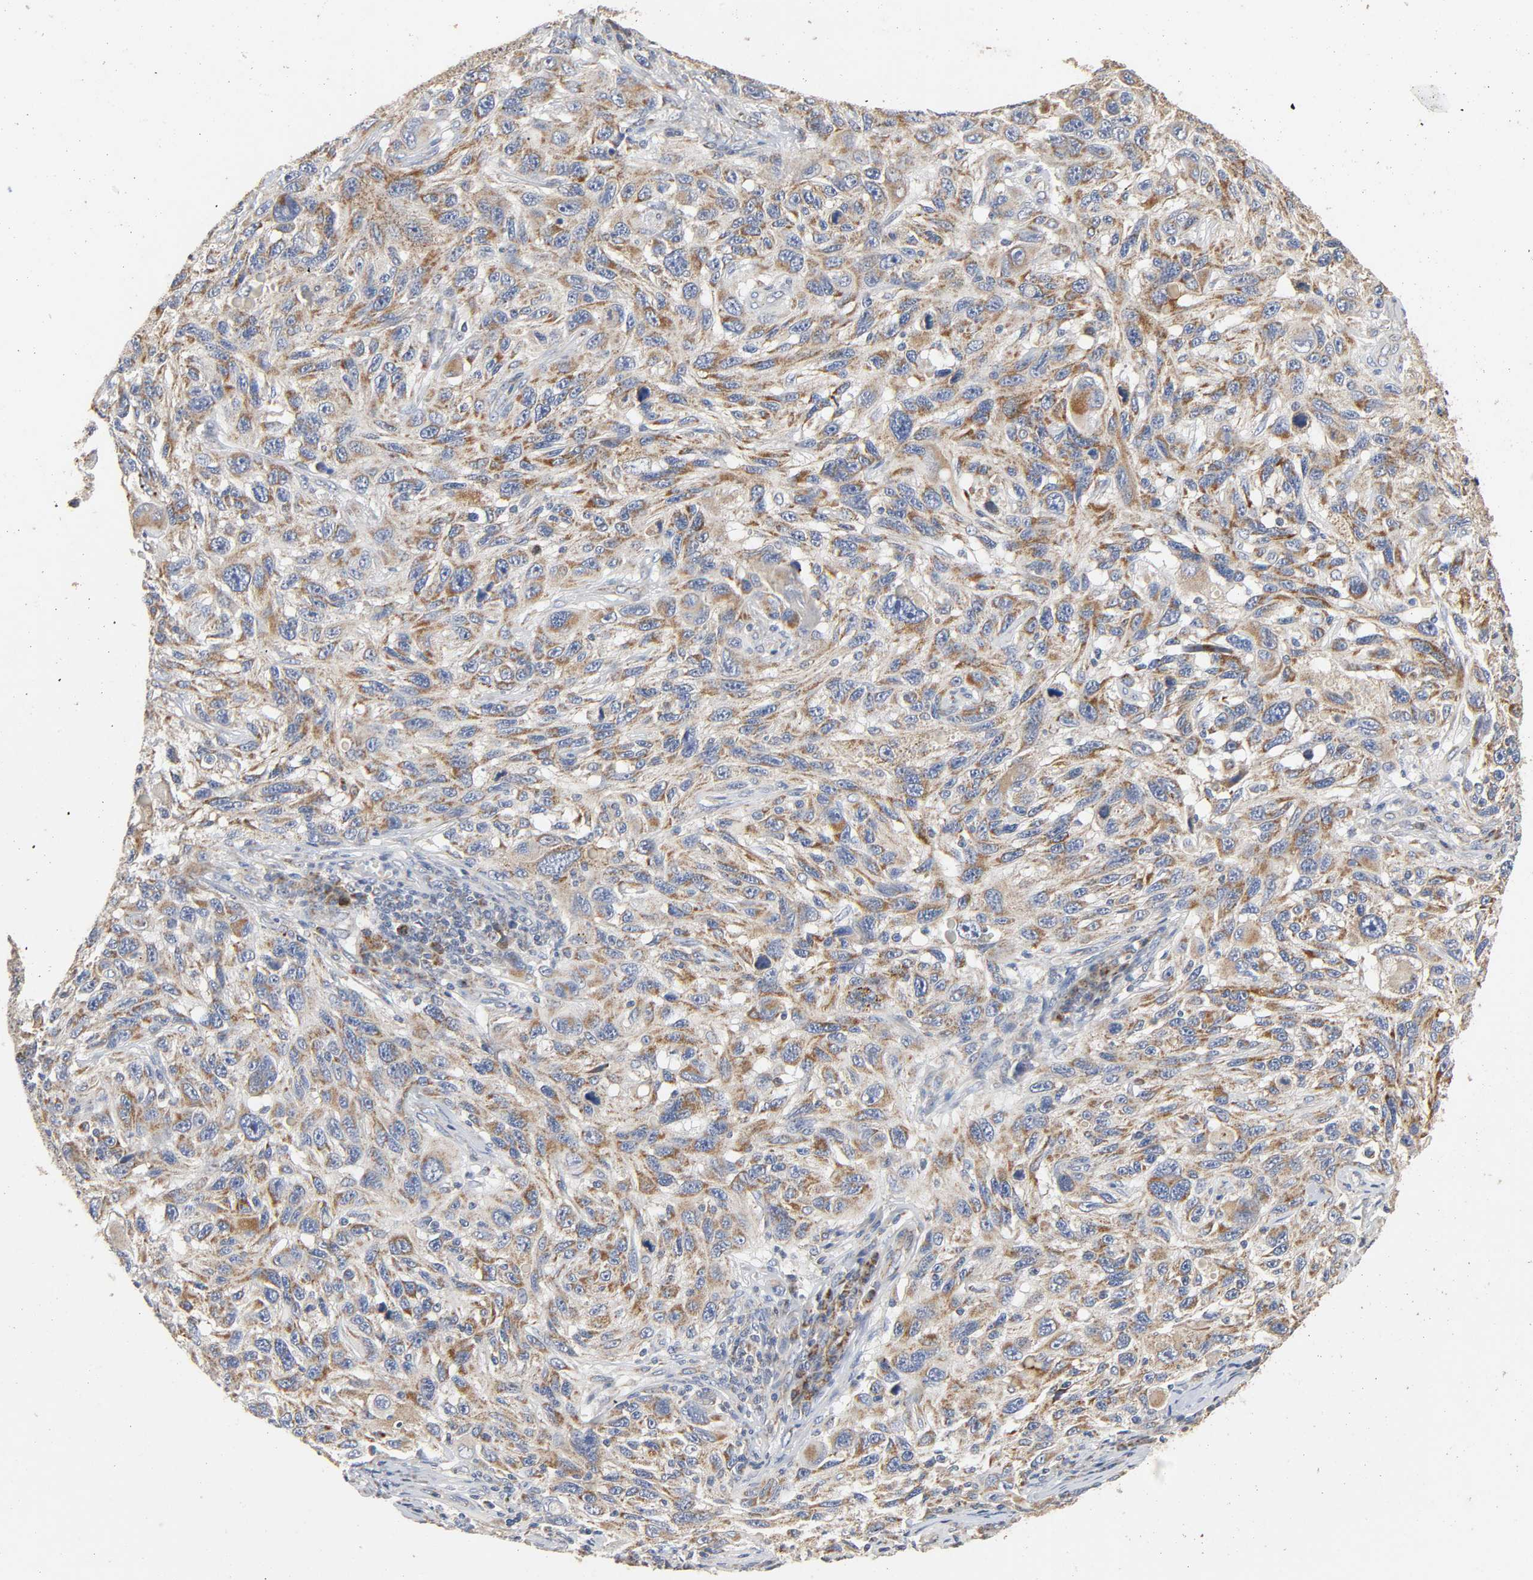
{"staining": {"intensity": "moderate", "quantity": ">75%", "location": "cytoplasmic/membranous"}, "tissue": "melanoma", "cell_type": "Tumor cells", "image_type": "cancer", "snomed": [{"axis": "morphology", "description": "Malignant melanoma, NOS"}, {"axis": "topography", "description": "Skin"}], "caption": "IHC (DAB) staining of human melanoma displays moderate cytoplasmic/membranous protein positivity in about >75% of tumor cells. The protein of interest is shown in brown color, while the nuclei are stained blue.", "gene": "NDUFS3", "patient": {"sex": "male", "age": 53}}